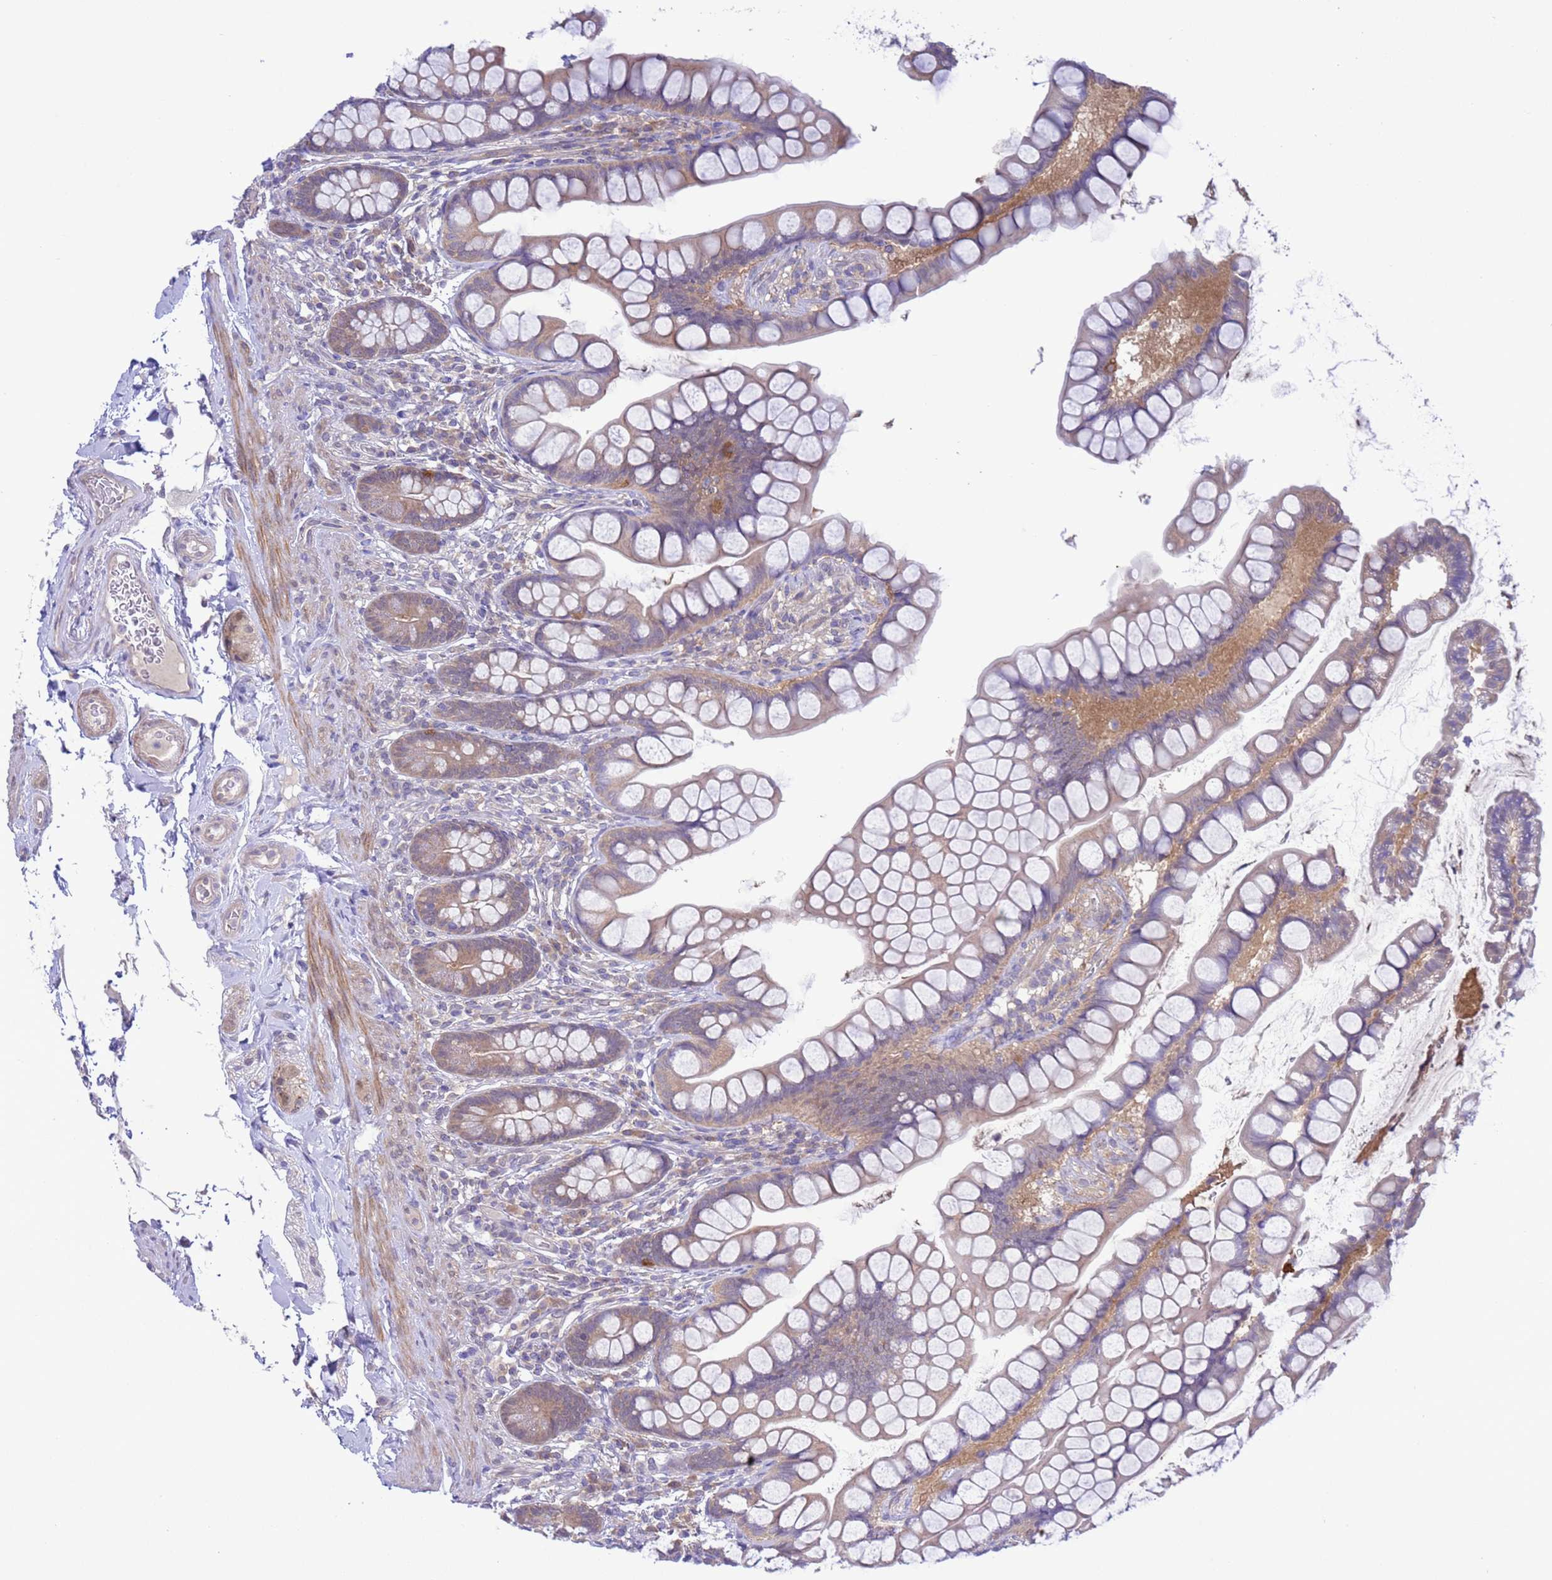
{"staining": {"intensity": "moderate", "quantity": "25%-75%", "location": "cytoplasmic/membranous"}, "tissue": "small intestine", "cell_type": "Glandular cells", "image_type": "normal", "snomed": [{"axis": "morphology", "description": "Normal tissue, NOS"}, {"axis": "topography", "description": "Small intestine"}], "caption": "Moderate cytoplasmic/membranous positivity for a protein is identified in approximately 25%-75% of glandular cells of benign small intestine using IHC.", "gene": "ZNF461", "patient": {"sex": "male", "age": 70}}